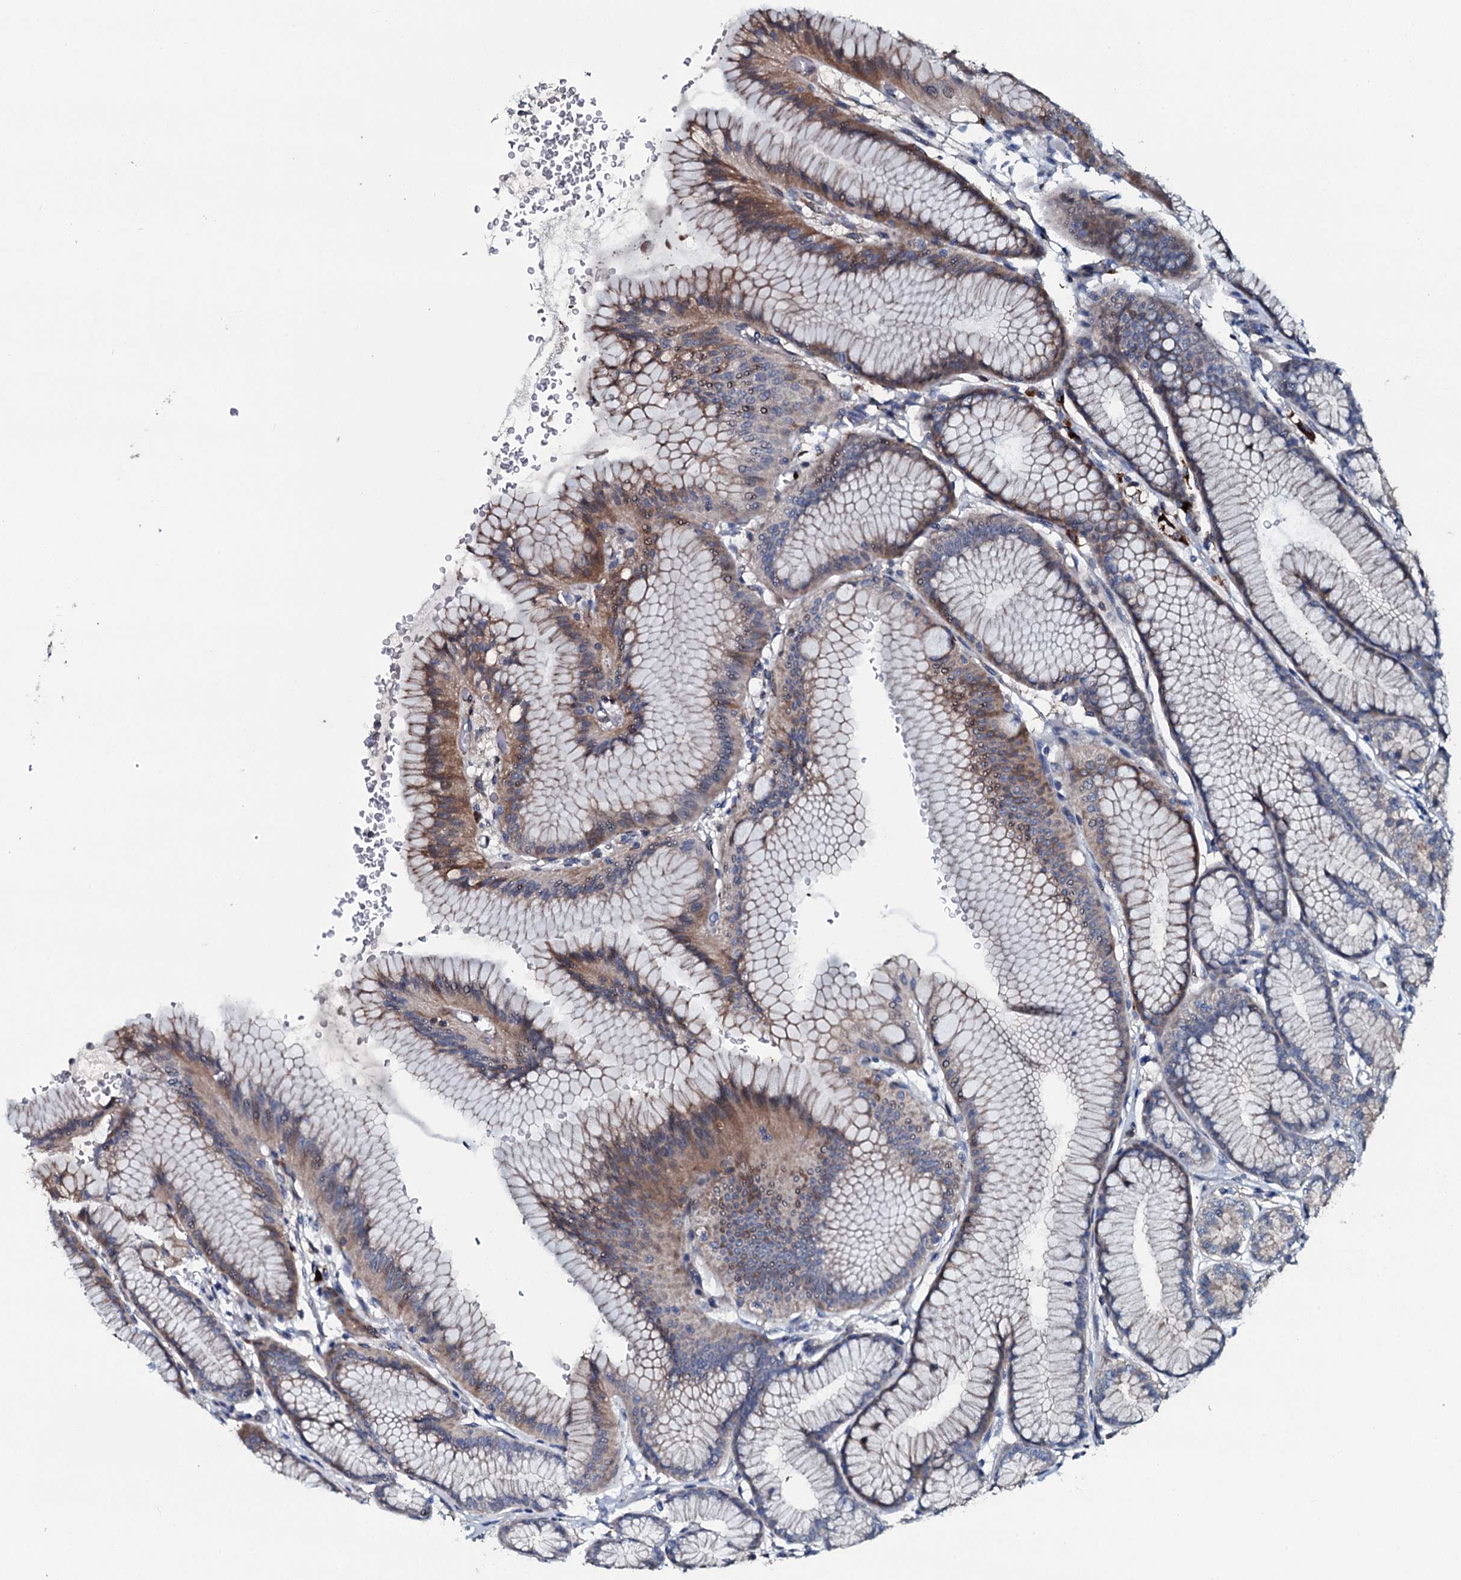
{"staining": {"intensity": "moderate", "quantity": "<25%", "location": "cytoplasmic/membranous"}, "tissue": "stomach", "cell_type": "Glandular cells", "image_type": "normal", "snomed": [{"axis": "morphology", "description": "Normal tissue, NOS"}, {"axis": "morphology", "description": "Adenocarcinoma, NOS"}, {"axis": "morphology", "description": "Adenocarcinoma, High grade"}, {"axis": "topography", "description": "Stomach, upper"}, {"axis": "topography", "description": "Stomach"}], "caption": "IHC photomicrograph of normal human stomach stained for a protein (brown), which exhibits low levels of moderate cytoplasmic/membranous positivity in about <25% of glandular cells.", "gene": "IL12B", "patient": {"sex": "female", "age": 65}}